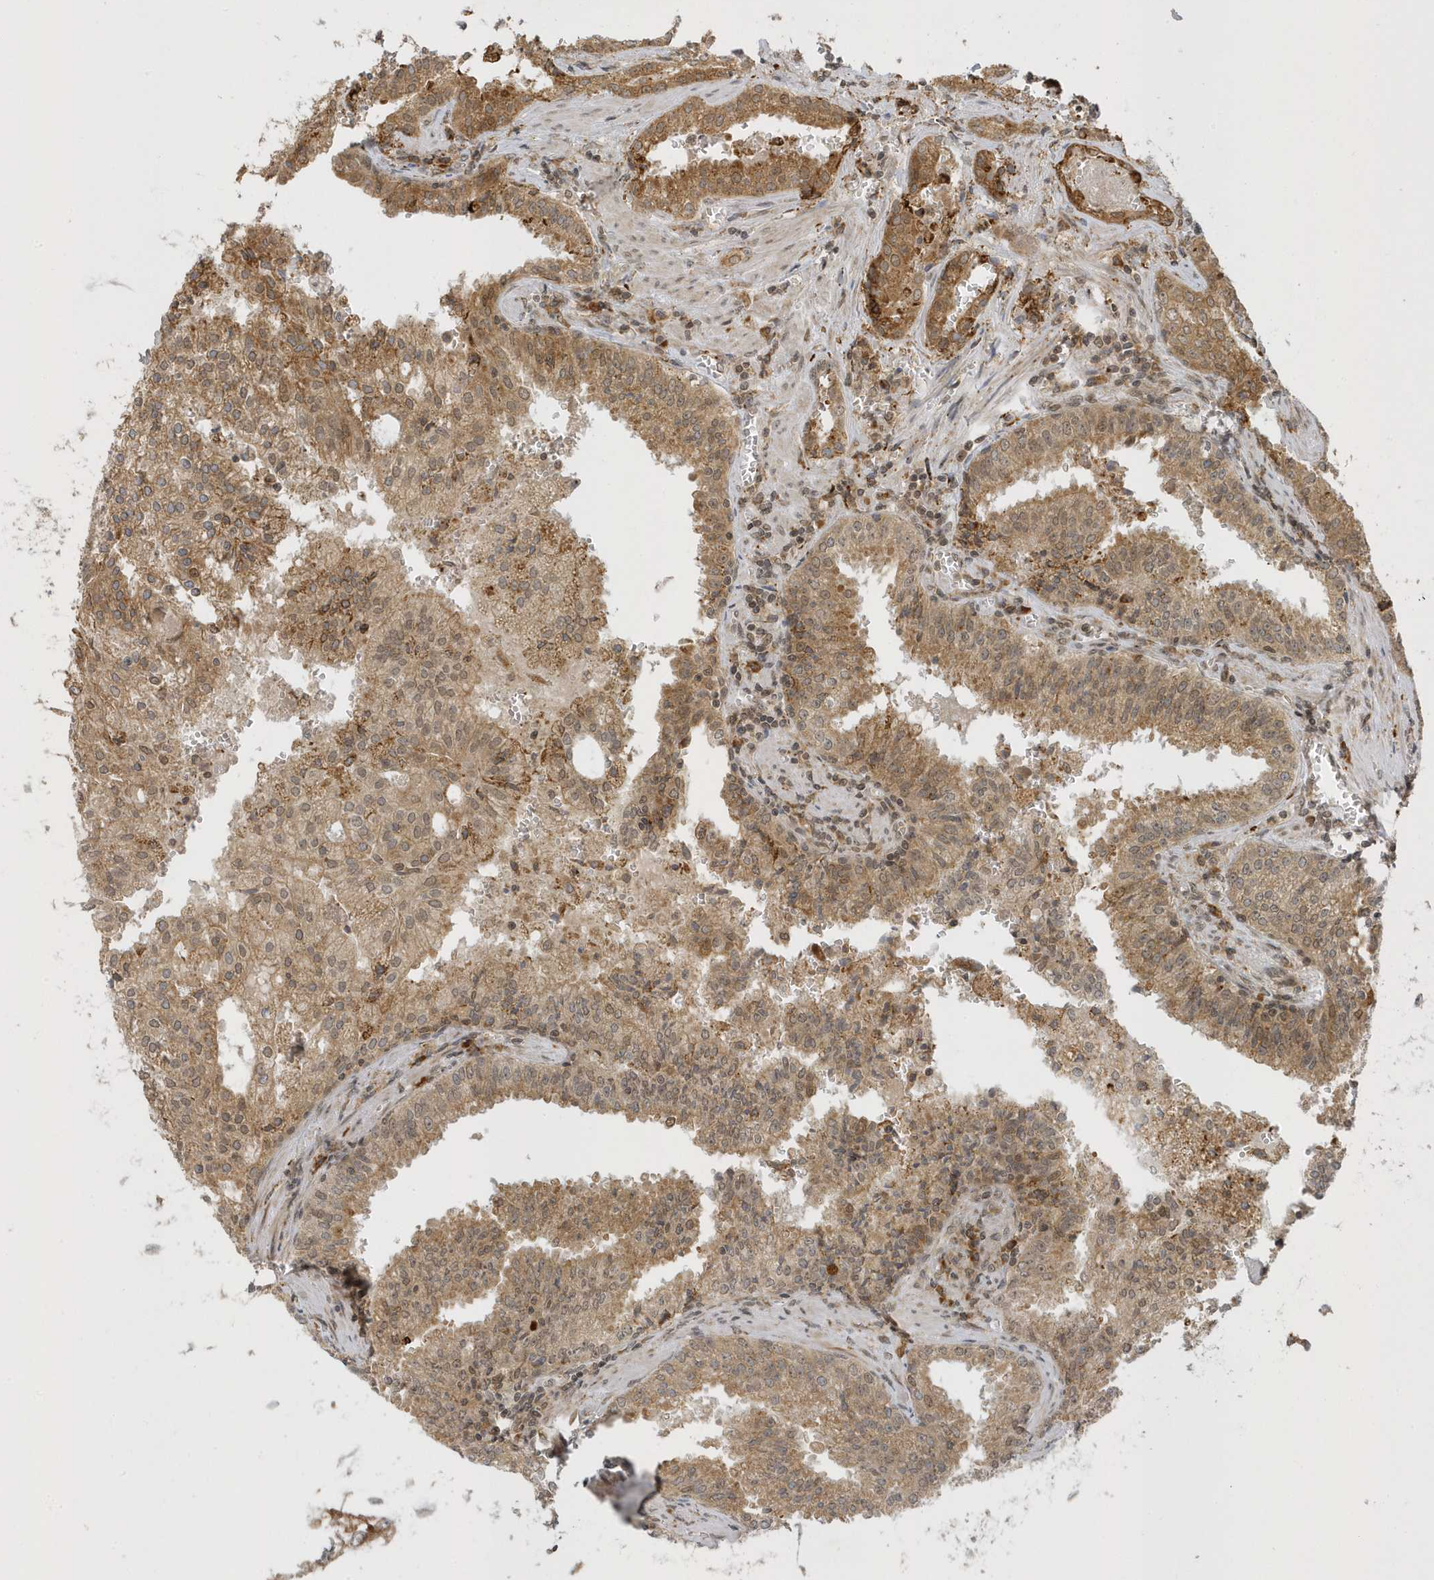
{"staining": {"intensity": "moderate", "quantity": ">75%", "location": "cytoplasmic/membranous"}, "tissue": "prostate cancer", "cell_type": "Tumor cells", "image_type": "cancer", "snomed": [{"axis": "morphology", "description": "Adenocarcinoma, High grade"}, {"axis": "topography", "description": "Prostate"}], "caption": "High-magnification brightfield microscopy of prostate adenocarcinoma (high-grade) stained with DAB (3,3'-diaminobenzidine) (brown) and counterstained with hematoxylin (blue). tumor cells exhibit moderate cytoplasmic/membranous expression is present in about>75% of cells.", "gene": "METTL21A", "patient": {"sex": "male", "age": 68}}